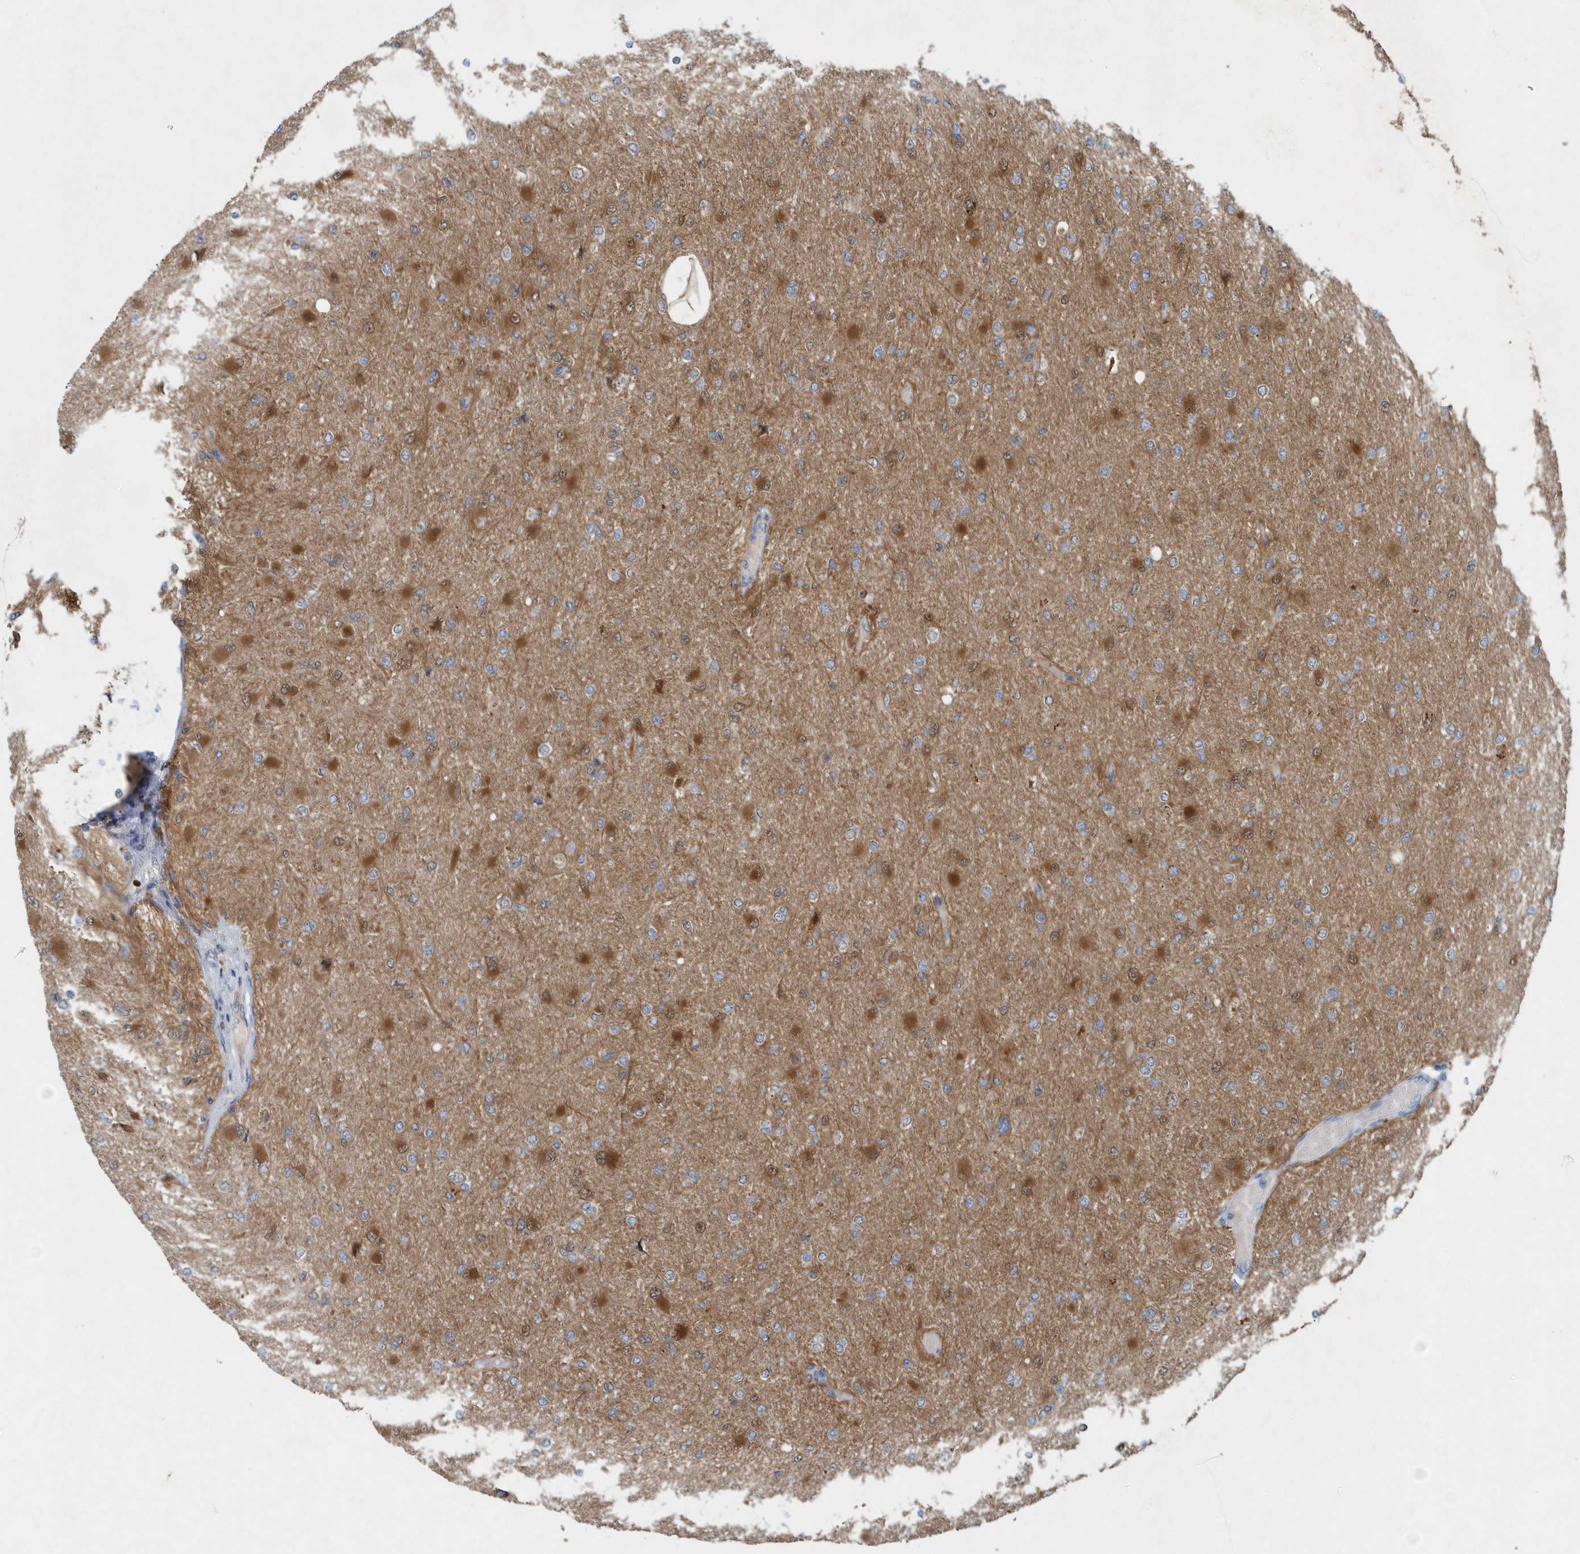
{"staining": {"intensity": "negative", "quantity": "none", "location": "none"}, "tissue": "glioma", "cell_type": "Tumor cells", "image_type": "cancer", "snomed": [{"axis": "morphology", "description": "Glioma, malignant, High grade"}, {"axis": "topography", "description": "Cerebral cortex"}], "caption": "Immunohistochemistry (IHC) of human malignant glioma (high-grade) reveals no positivity in tumor cells.", "gene": "PFN2", "patient": {"sex": "female", "age": 36}}